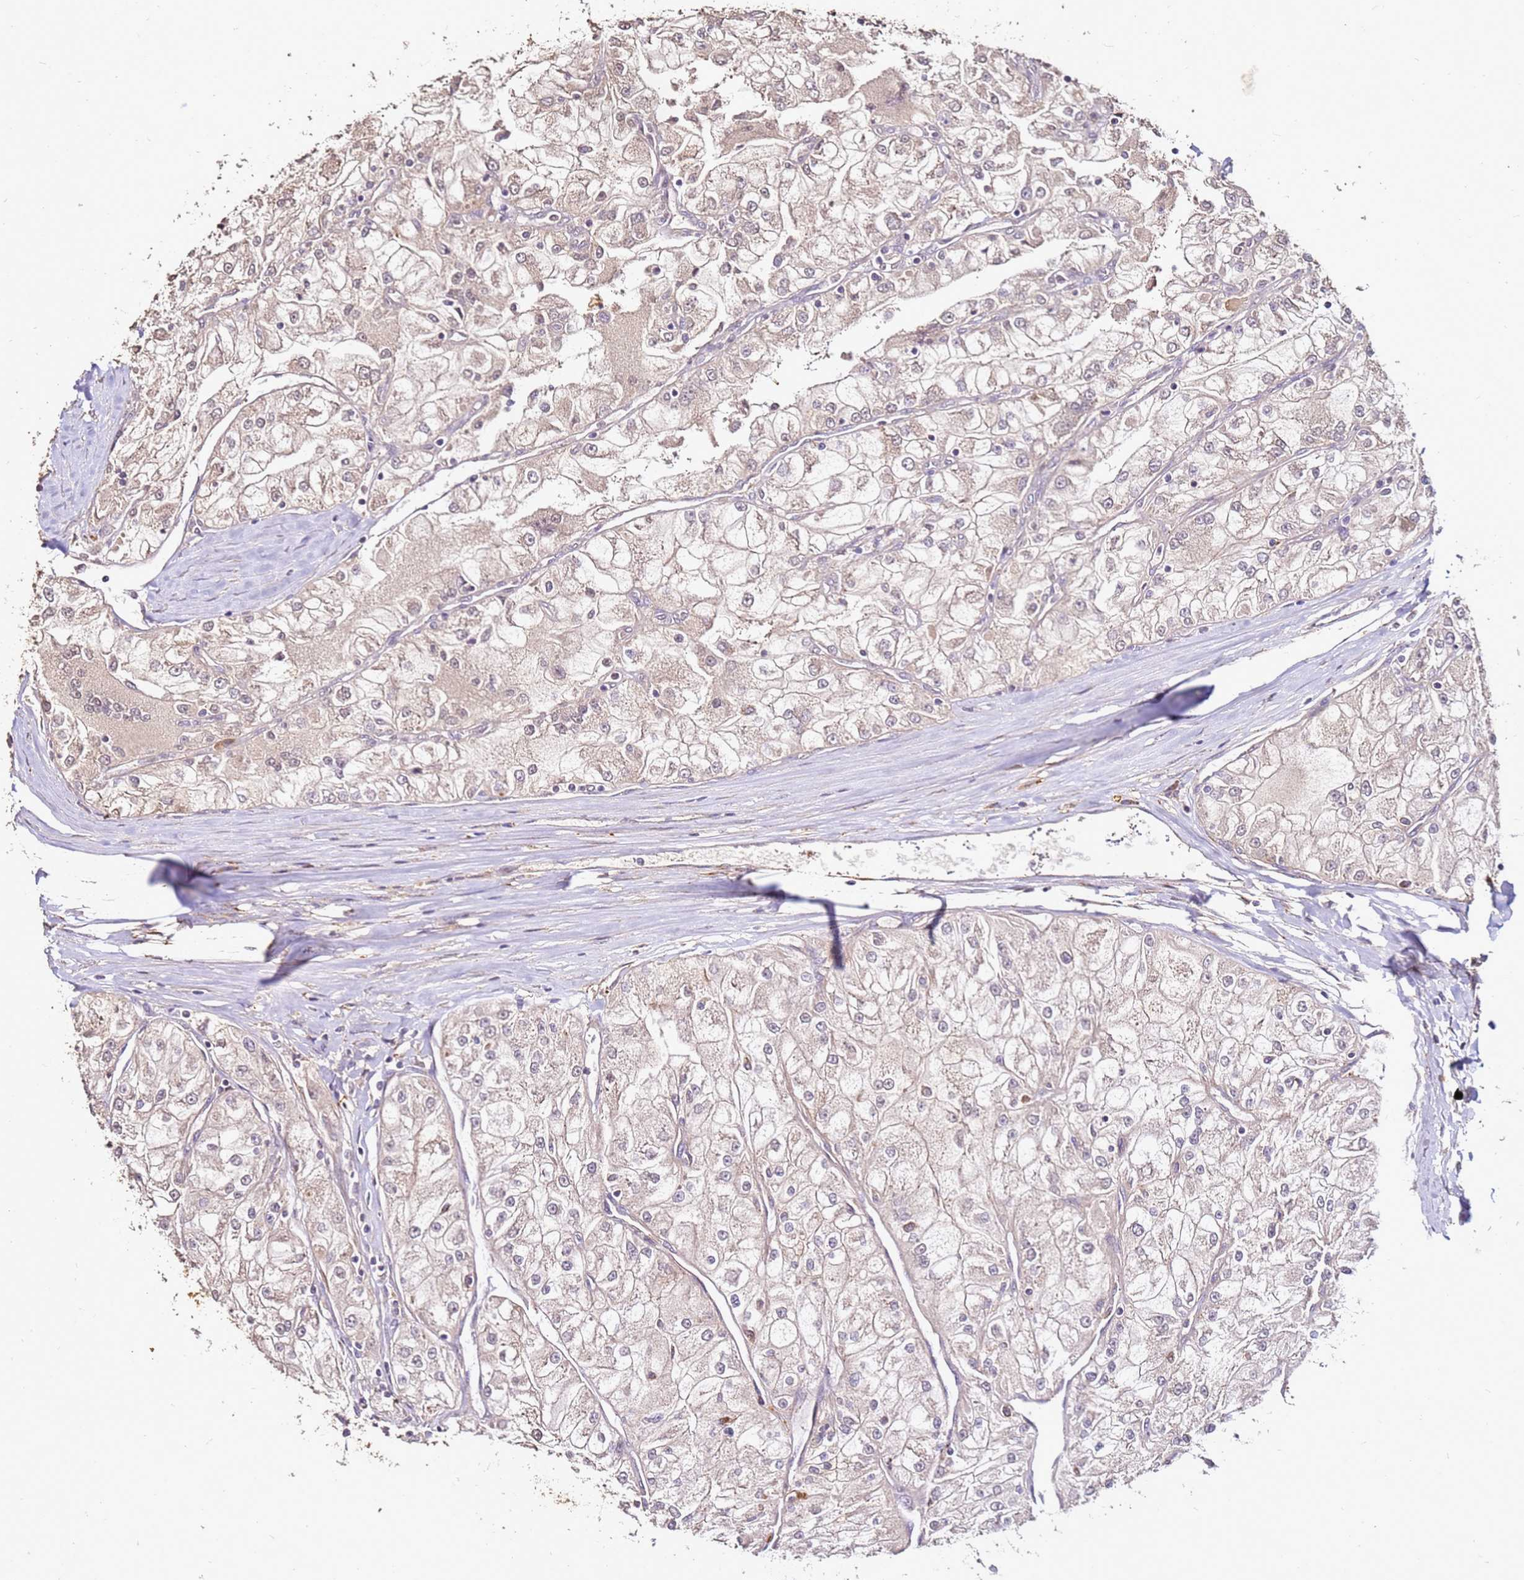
{"staining": {"intensity": "negative", "quantity": "none", "location": "none"}, "tissue": "renal cancer", "cell_type": "Tumor cells", "image_type": "cancer", "snomed": [{"axis": "morphology", "description": "Adenocarcinoma, NOS"}, {"axis": "topography", "description": "Kidney"}], "caption": "IHC micrograph of adenocarcinoma (renal) stained for a protein (brown), which shows no positivity in tumor cells.", "gene": "DVL3", "patient": {"sex": "female", "age": 72}}